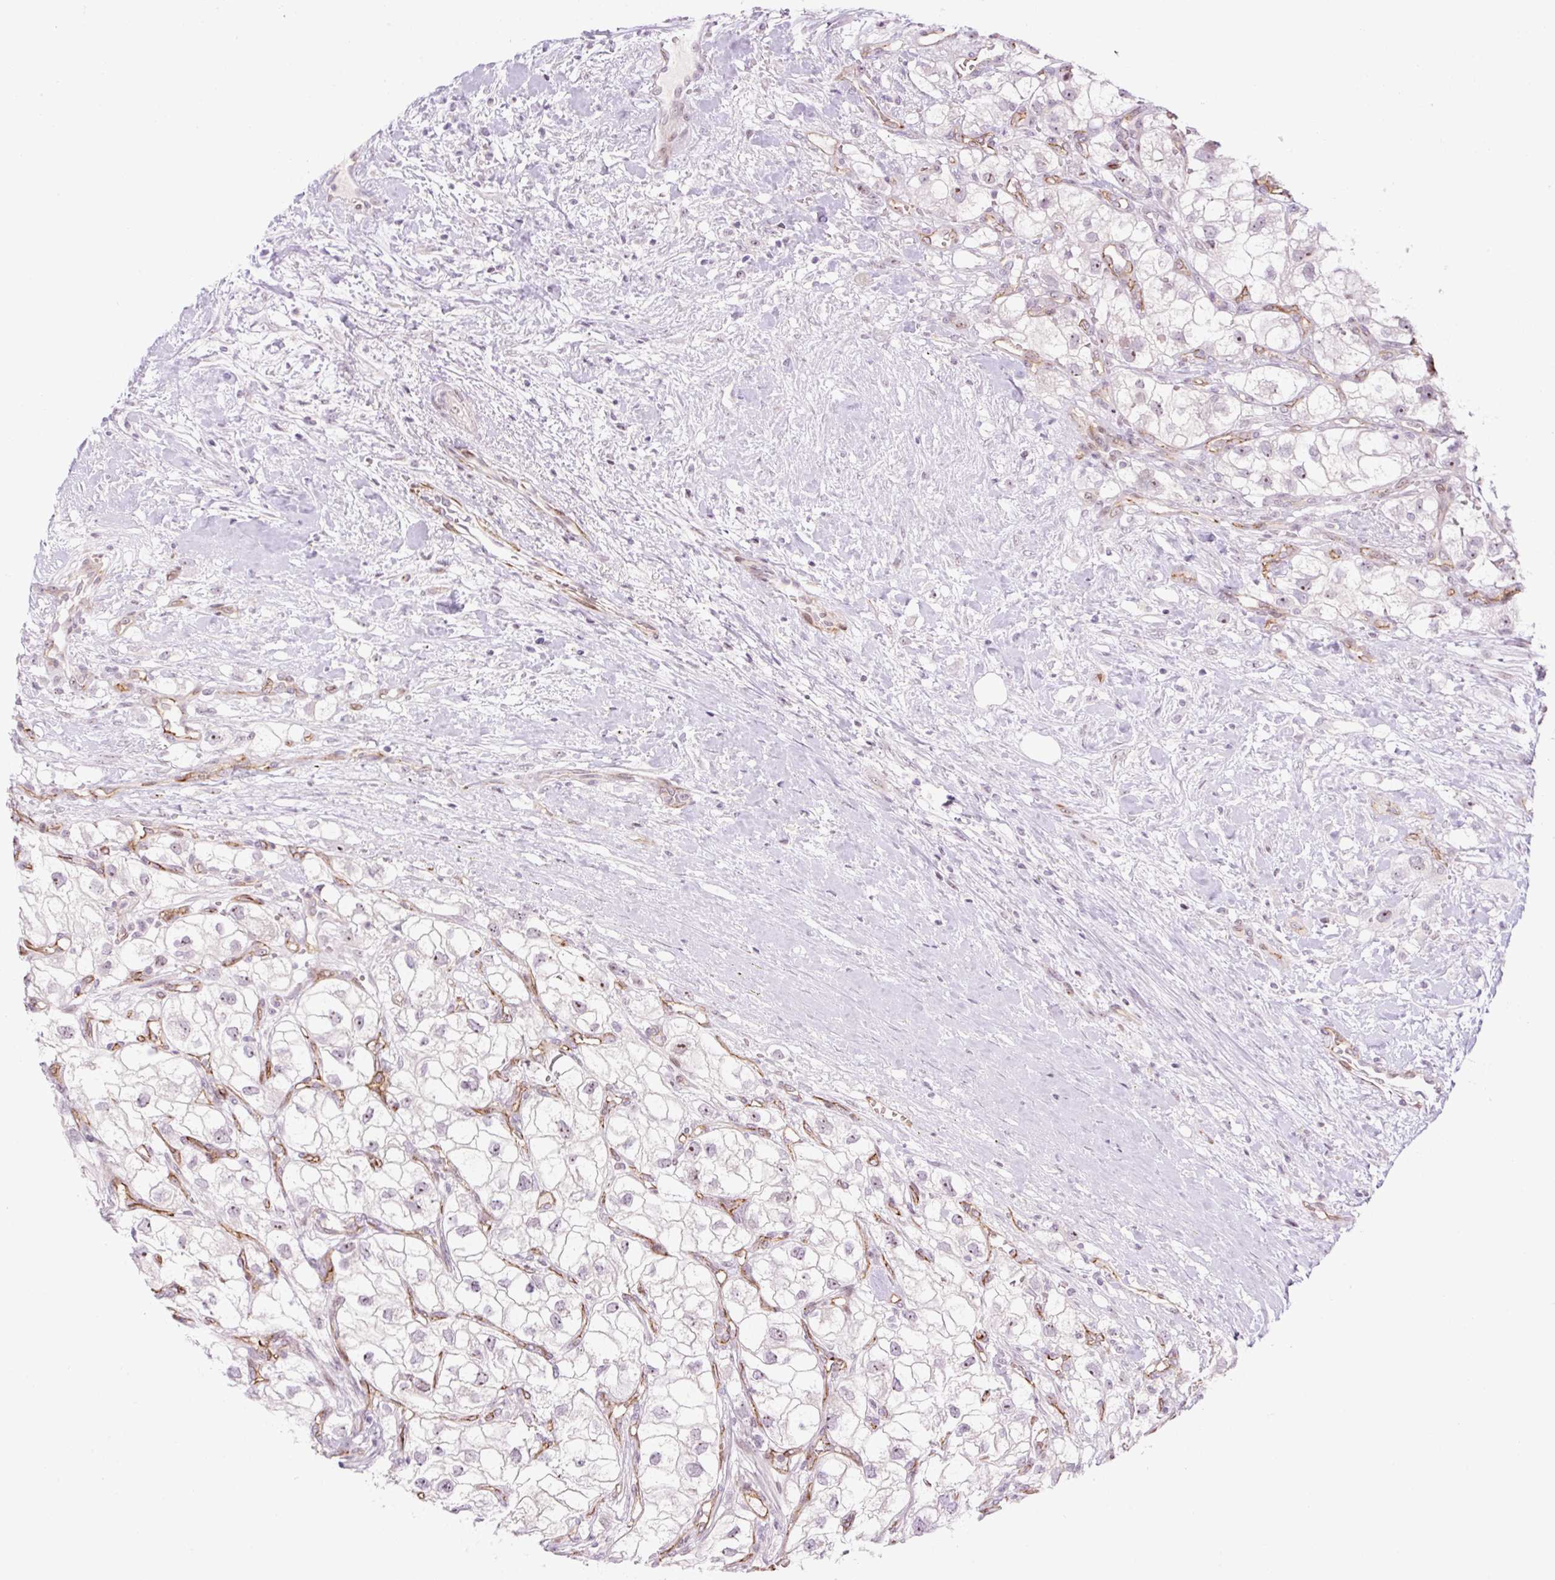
{"staining": {"intensity": "weak", "quantity": "25%-75%", "location": "nuclear"}, "tissue": "renal cancer", "cell_type": "Tumor cells", "image_type": "cancer", "snomed": [{"axis": "morphology", "description": "Adenocarcinoma, NOS"}, {"axis": "topography", "description": "Kidney"}], "caption": "Renal adenocarcinoma was stained to show a protein in brown. There is low levels of weak nuclear staining in approximately 25%-75% of tumor cells. The protein of interest is shown in brown color, while the nuclei are stained blue.", "gene": "ZNF417", "patient": {"sex": "male", "age": 59}}